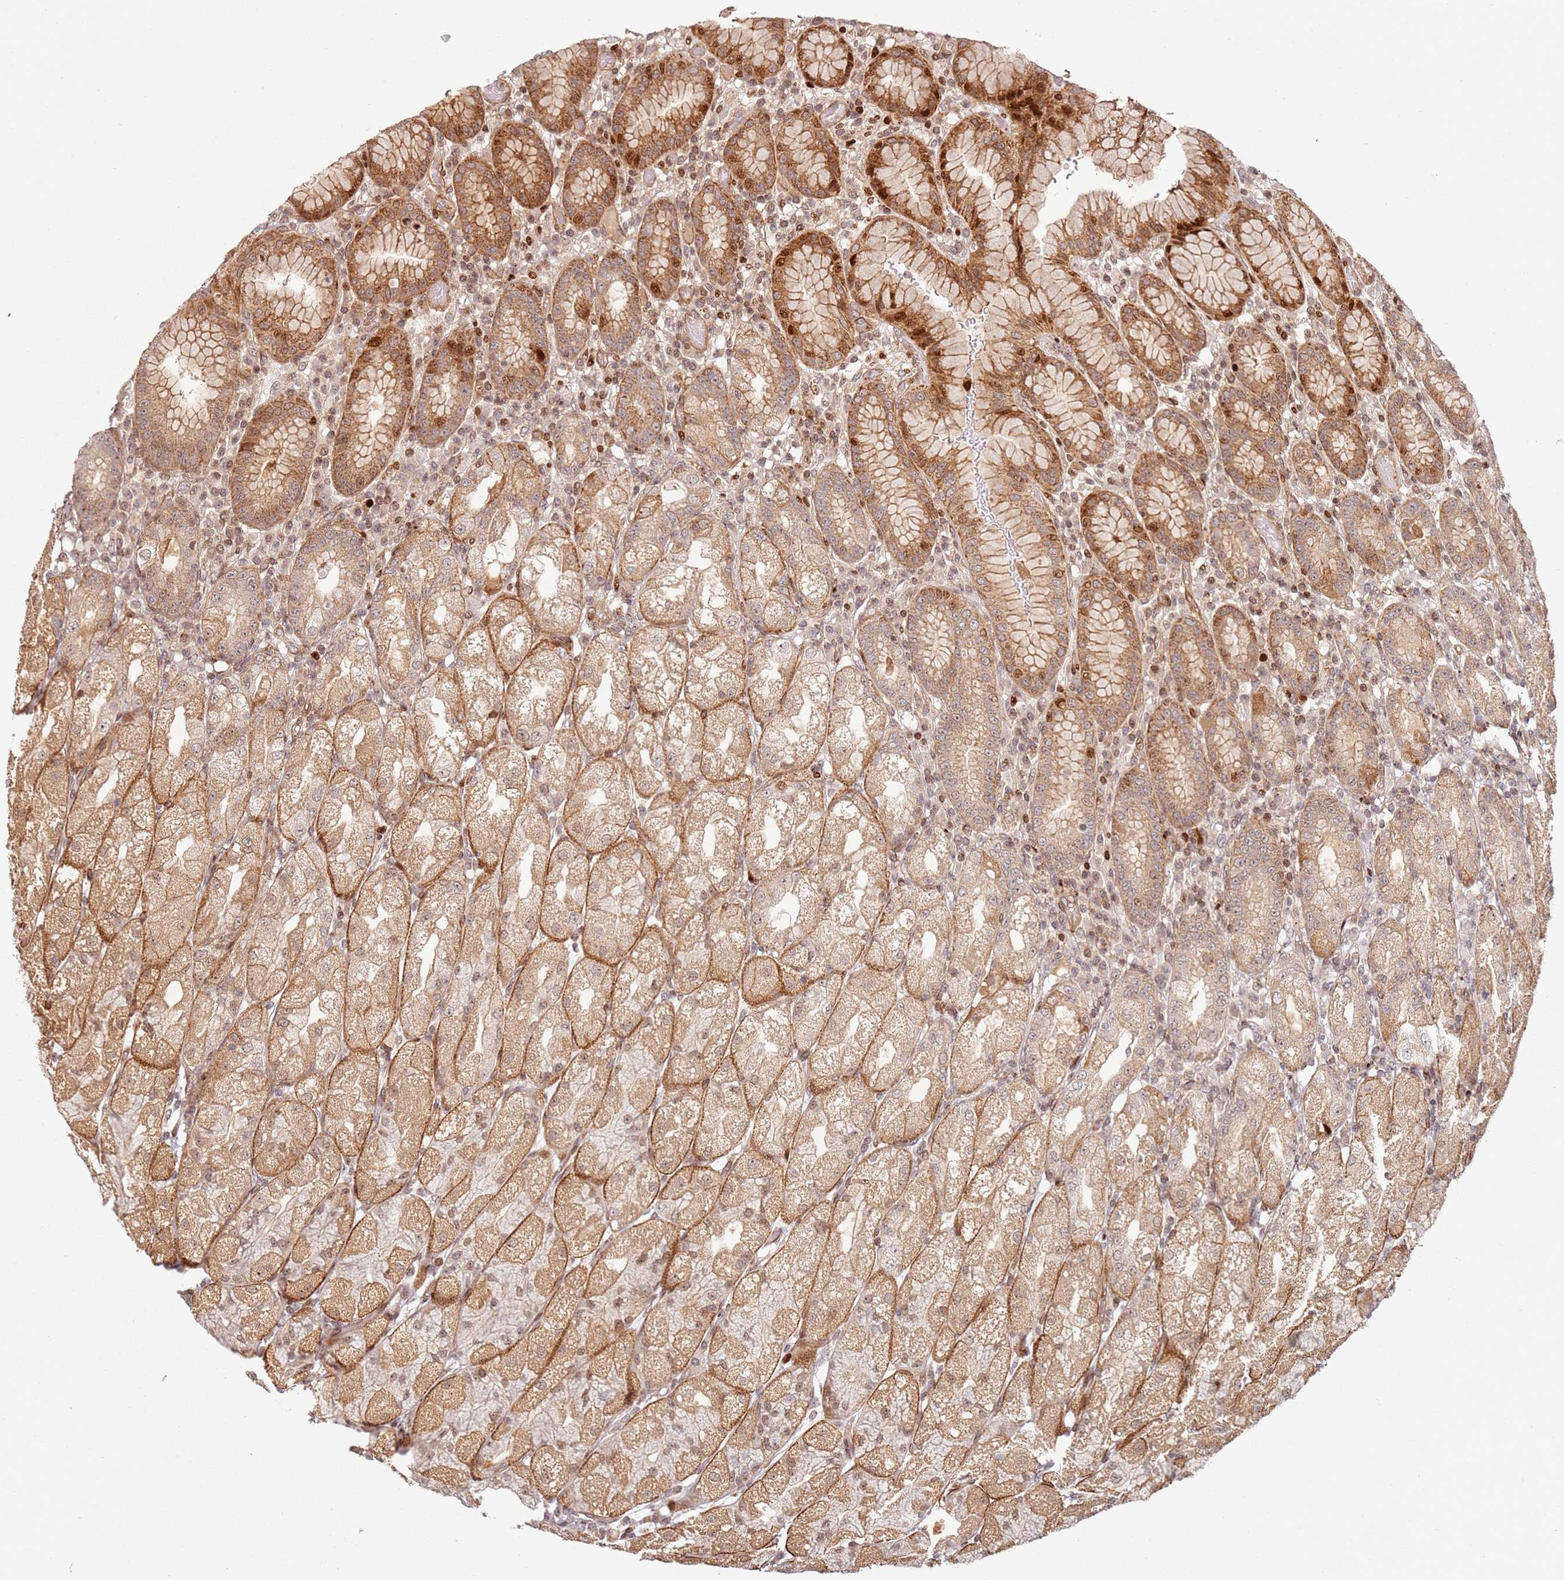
{"staining": {"intensity": "strong", "quantity": ">75%", "location": "cytoplasmic/membranous,nuclear"}, "tissue": "stomach", "cell_type": "Glandular cells", "image_type": "normal", "snomed": [{"axis": "morphology", "description": "Normal tissue, NOS"}, {"axis": "topography", "description": "Stomach, upper"}], "caption": "Immunohistochemical staining of unremarkable human stomach displays strong cytoplasmic/membranous,nuclear protein positivity in about >75% of glandular cells.", "gene": "TMEM233", "patient": {"sex": "male", "age": 52}}